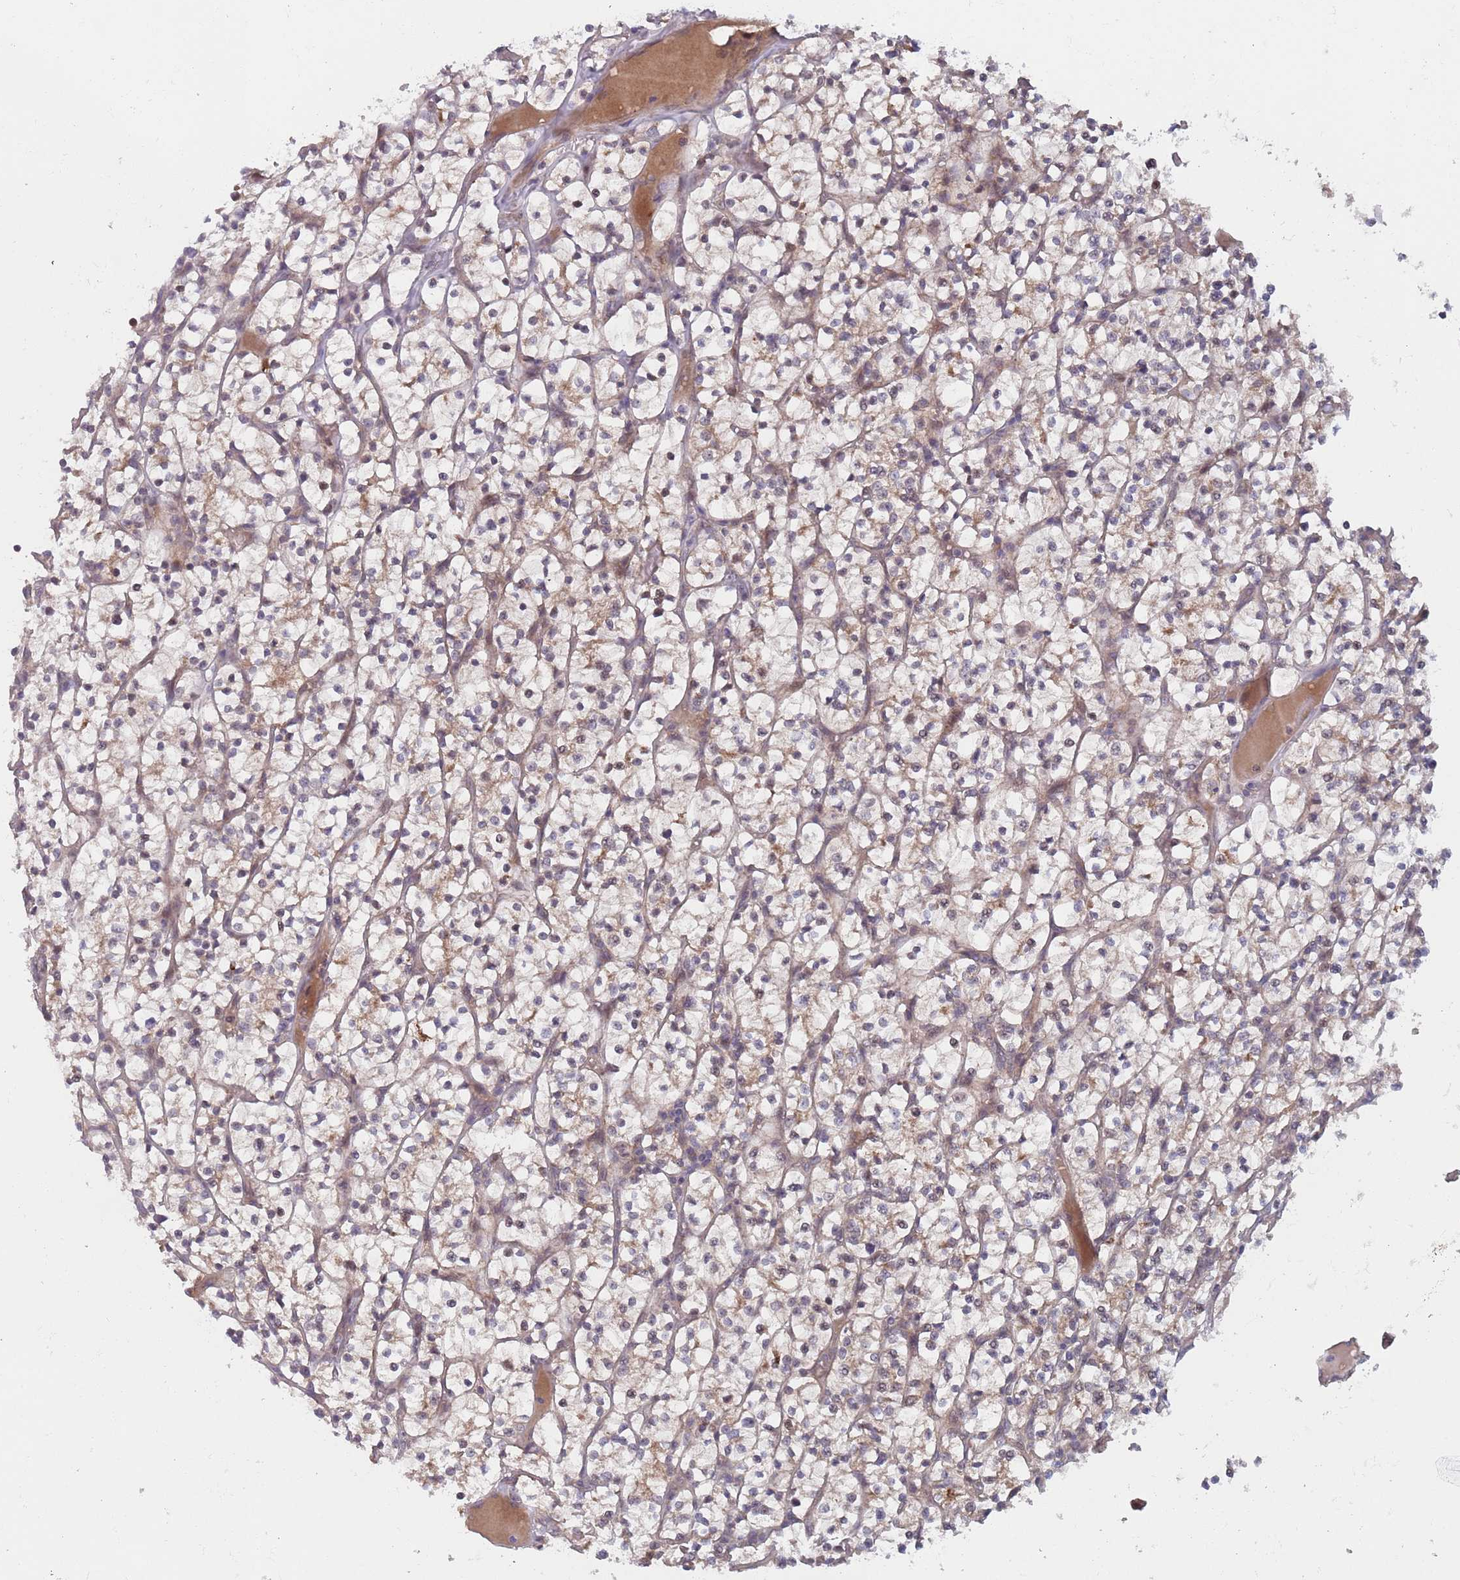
{"staining": {"intensity": "negative", "quantity": "none", "location": "none"}, "tissue": "renal cancer", "cell_type": "Tumor cells", "image_type": "cancer", "snomed": [{"axis": "morphology", "description": "Adenocarcinoma, NOS"}, {"axis": "topography", "description": "Kidney"}], "caption": "There is no significant positivity in tumor cells of adenocarcinoma (renal).", "gene": "ZNF140", "patient": {"sex": "female", "age": 64}}